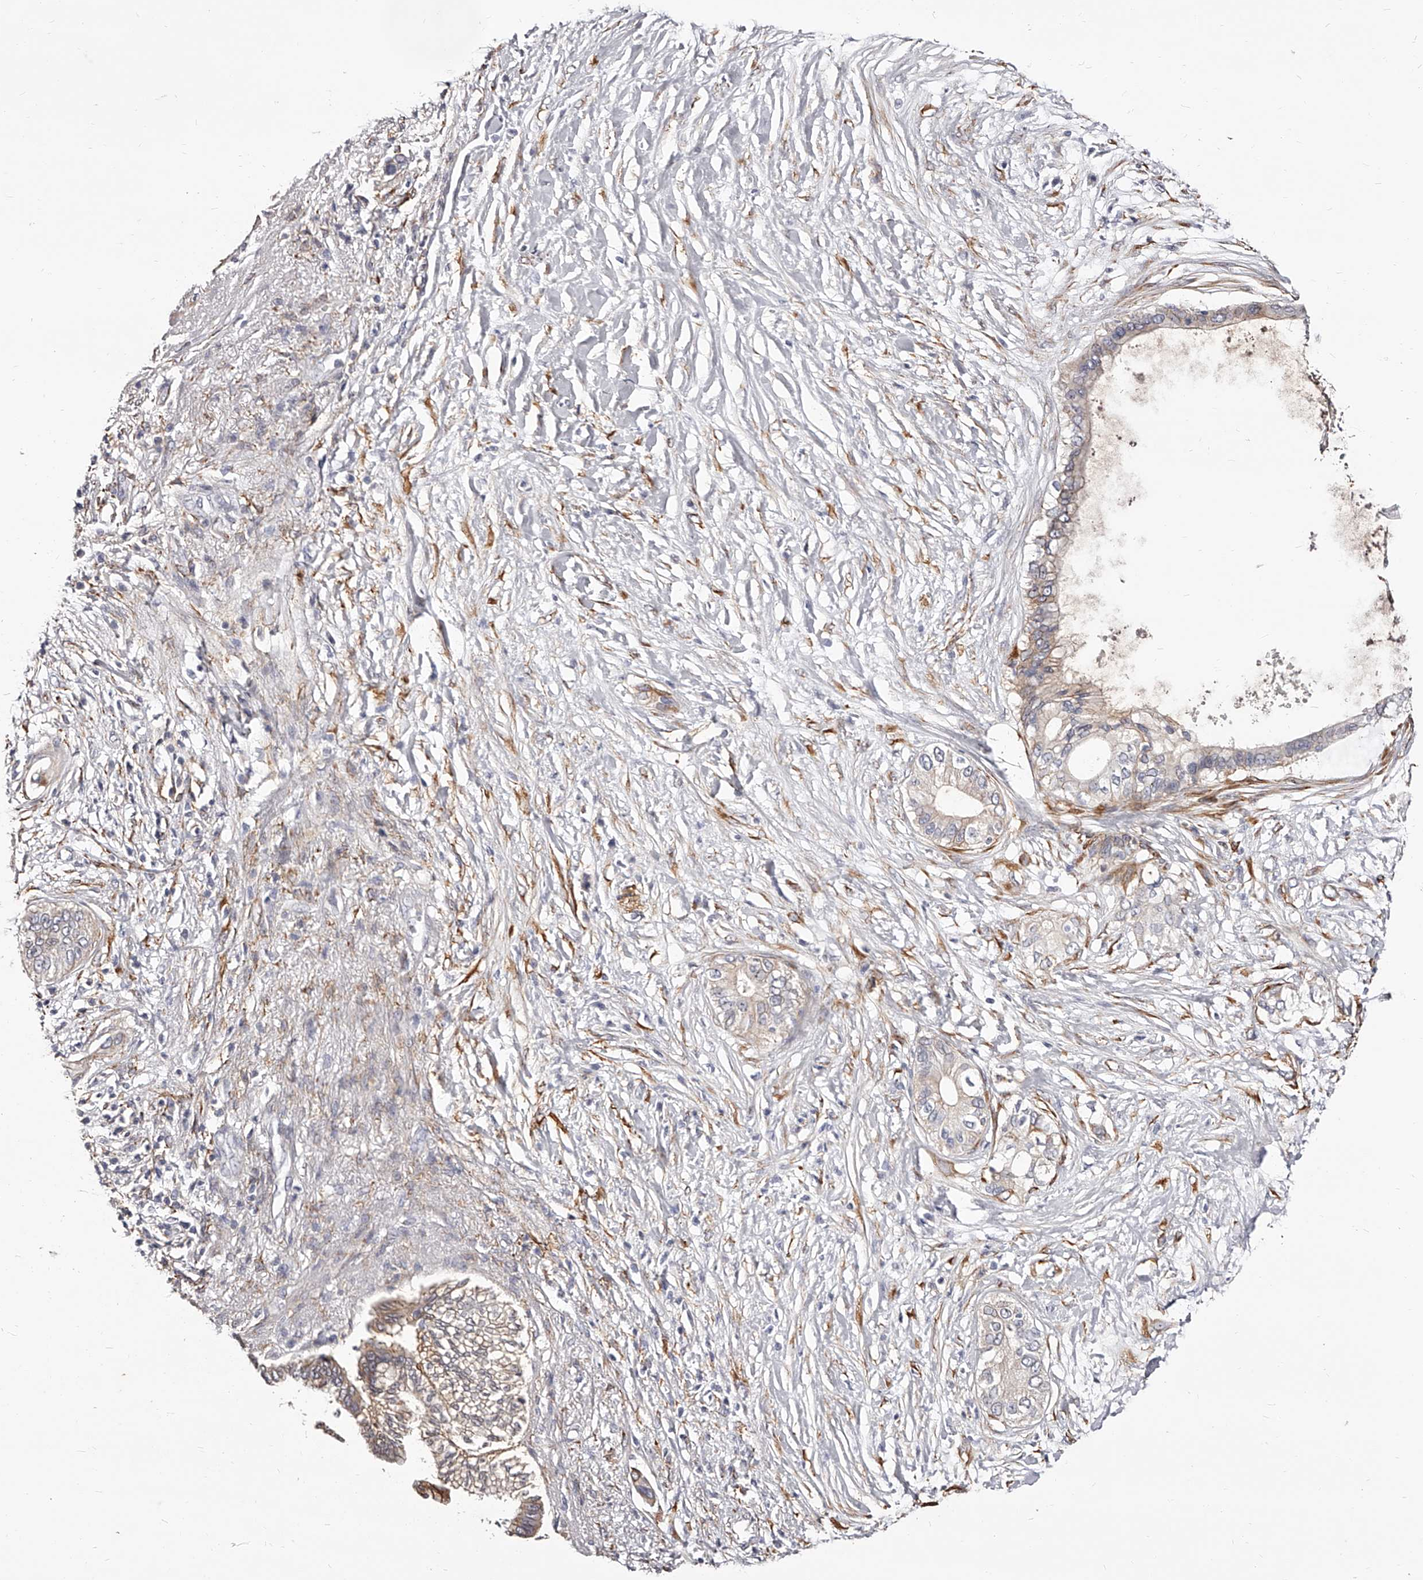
{"staining": {"intensity": "moderate", "quantity": "<25%", "location": "cytoplasmic/membranous"}, "tissue": "pancreatic cancer", "cell_type": "Tumor cells", "image_type": "cancer", "snomed": [{"axis": "morphology", "description": "Normal tissue, NOS"}, {"axis": "morphology", "description": "Adenocarcinoma, NOS"}, {"axis": "topography", "description": "Pancreas"}, {"axis": "topography", "description": "Peripheral nerve tissue"}], "caption": "This image exhibits IHC staining of adenocarcinoma (pancreatic), with low moderate cytoplasmic/membranous positivity in approximately <25% of tumor cells.", "gene": "CD82", "patient": {"sex": "male", "age": 59}}